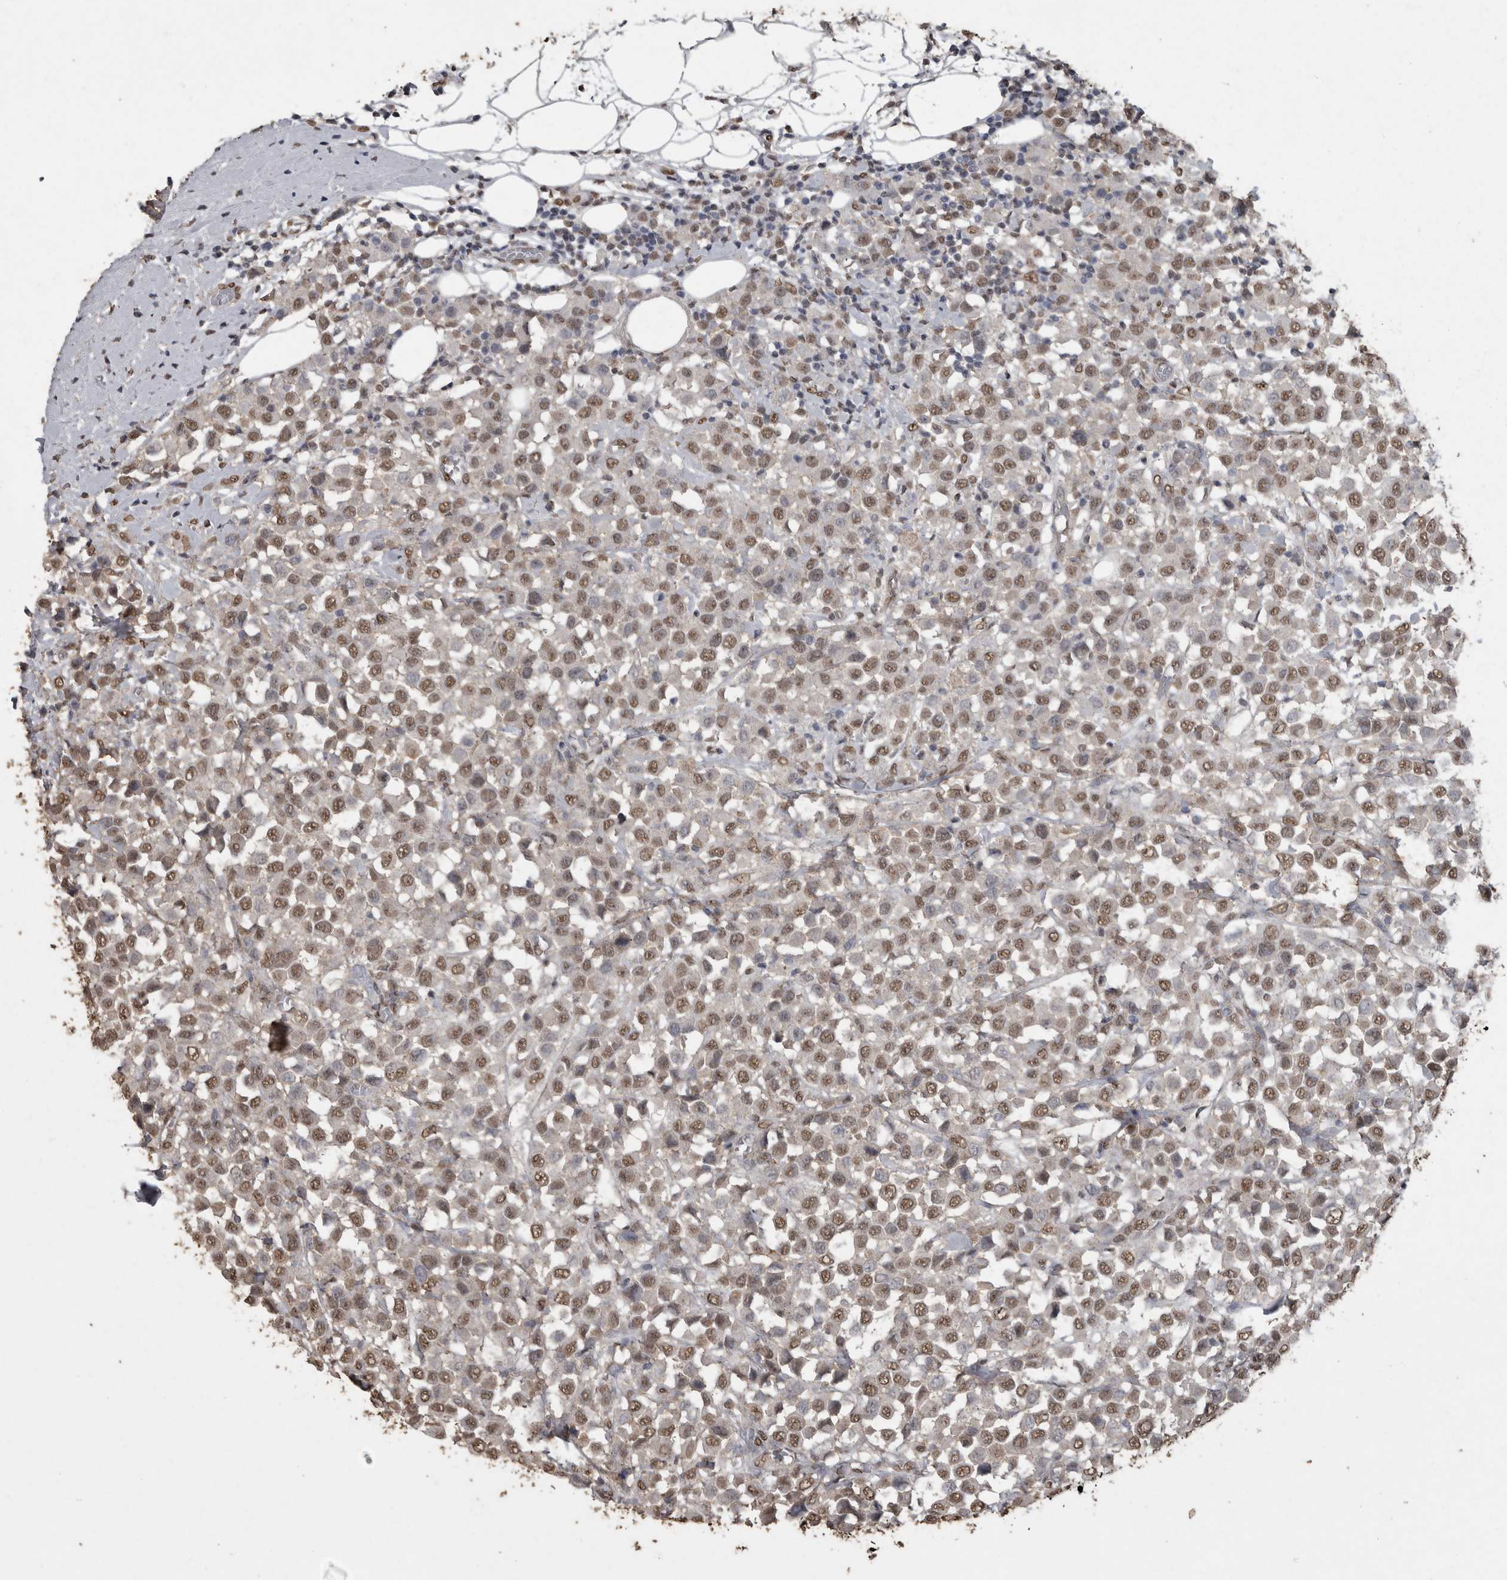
{"staining": {"intensity": "moderate", "quantity": ">75%", "location": "nuclear"}, "tissue": "breast cancer", "cell_type": "Tumor cells", "image_type": "cancer", "snomed": [{"axis": "morphology", "description": "Duct carcinoma"}, {"axis": "topography", "description": "Breast"}], "caption": "Immunohistochemical staining of human breast cancer demonstrates medium levels of moderate nuclear protein positivity in approximately >75% of tumor cells. The staining is performed using DAB brown chromogen to label protein expression. The nuclei are counter-stained blue using hematoxylin.", "gene": "SMAD7", "patient": {"sex": "female", "age": 61}}